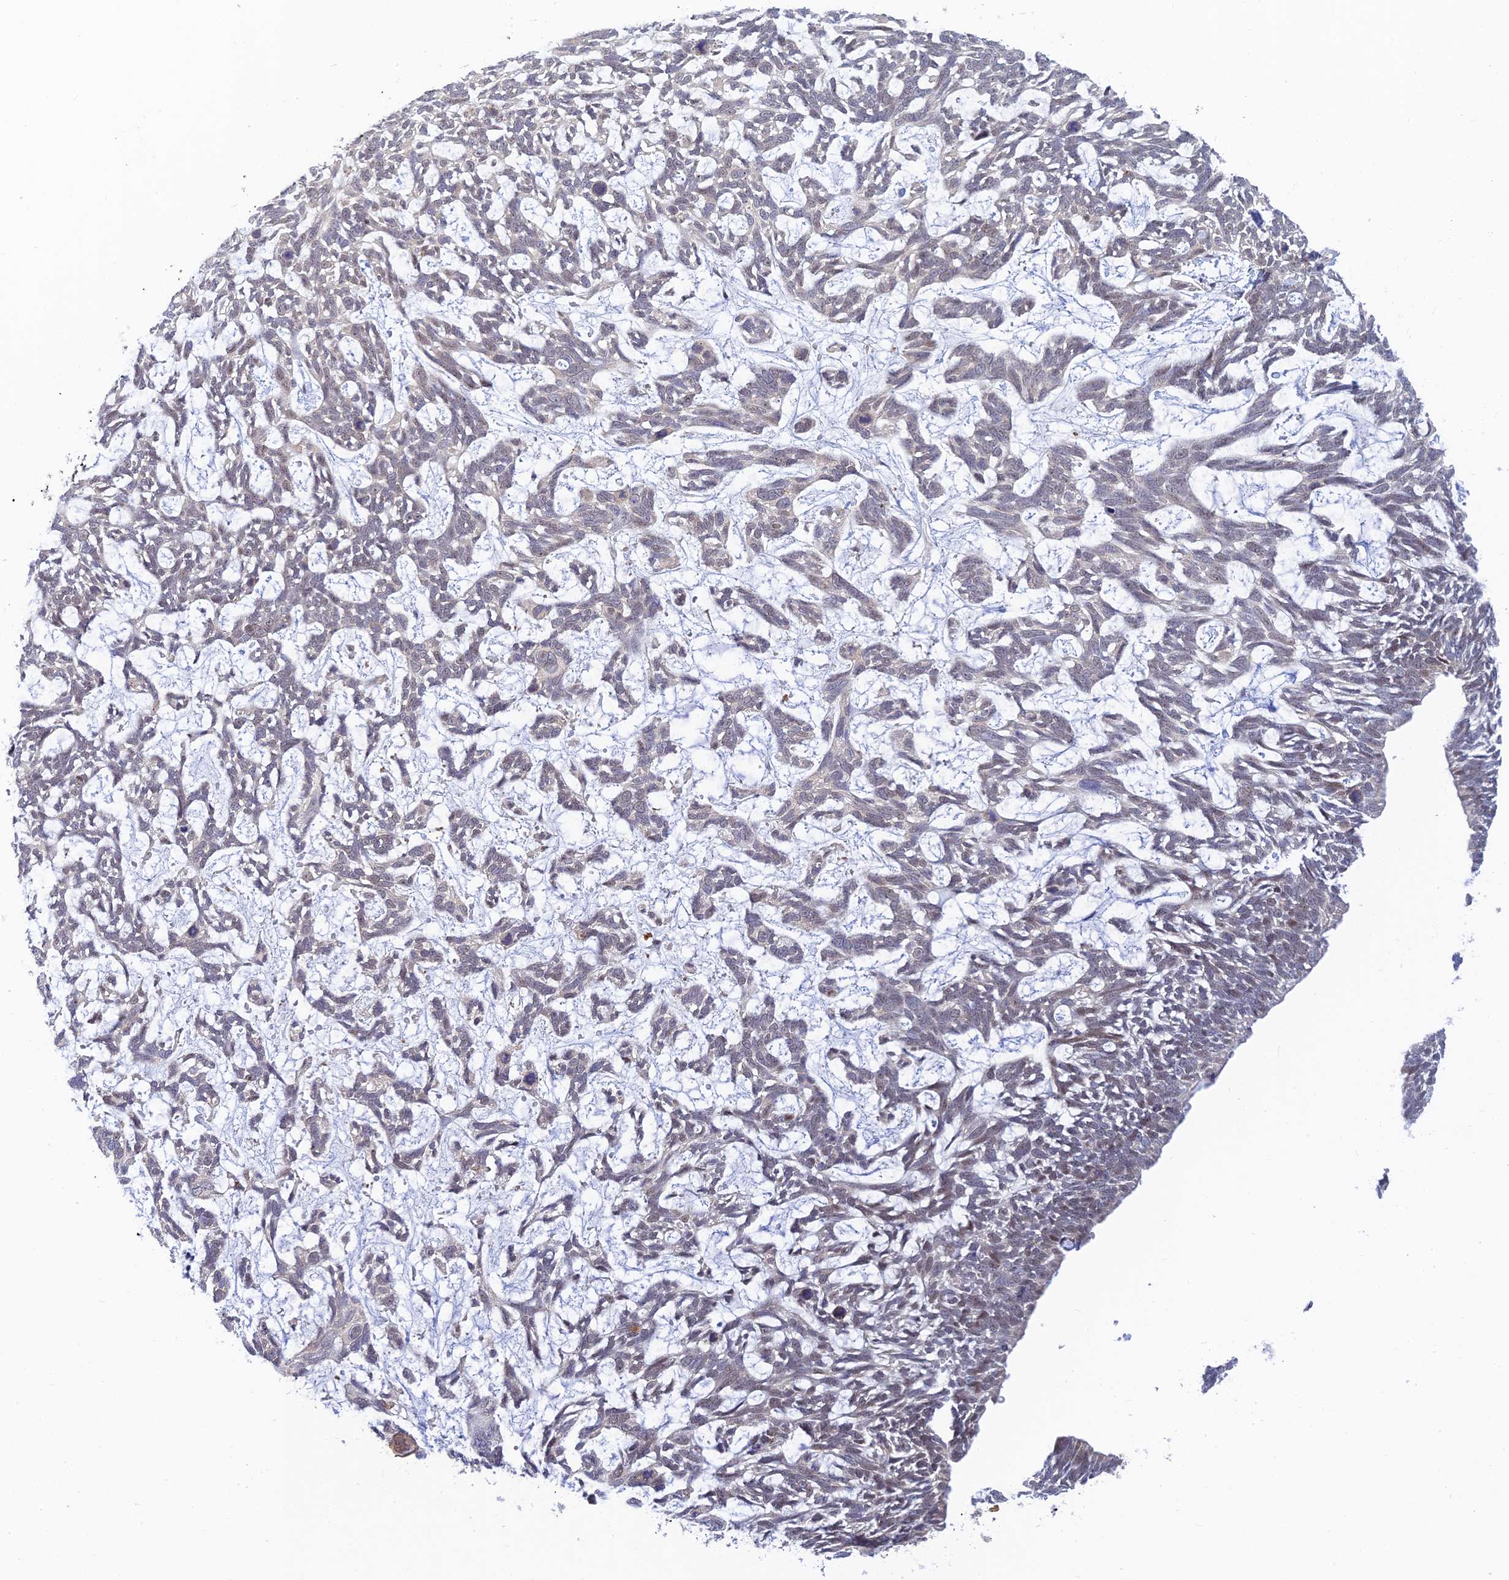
{"staining": {"intensity": "weak", "quantity": "<25%", "location": "nuclear"}, "tissue": "skin cancer", "cell_type": "Tumor cells", "image_type": "cancer", "snomed": [{"axis": "morphology", "description": "Basal cell carcinoma"}, {"axis": "topography", "description": "Skin"}], "caption": "High magnification brightfield microscopy of skin cancer stained with DAB (3,3'-diaminobenzidine) (brown) and counterstained with hematoxylin (blue): tumor cells show no significant positivity. Nuclei are stained in blue.", "gene": "CFAP92", "patient": {"sex": "male", "age": 88}}